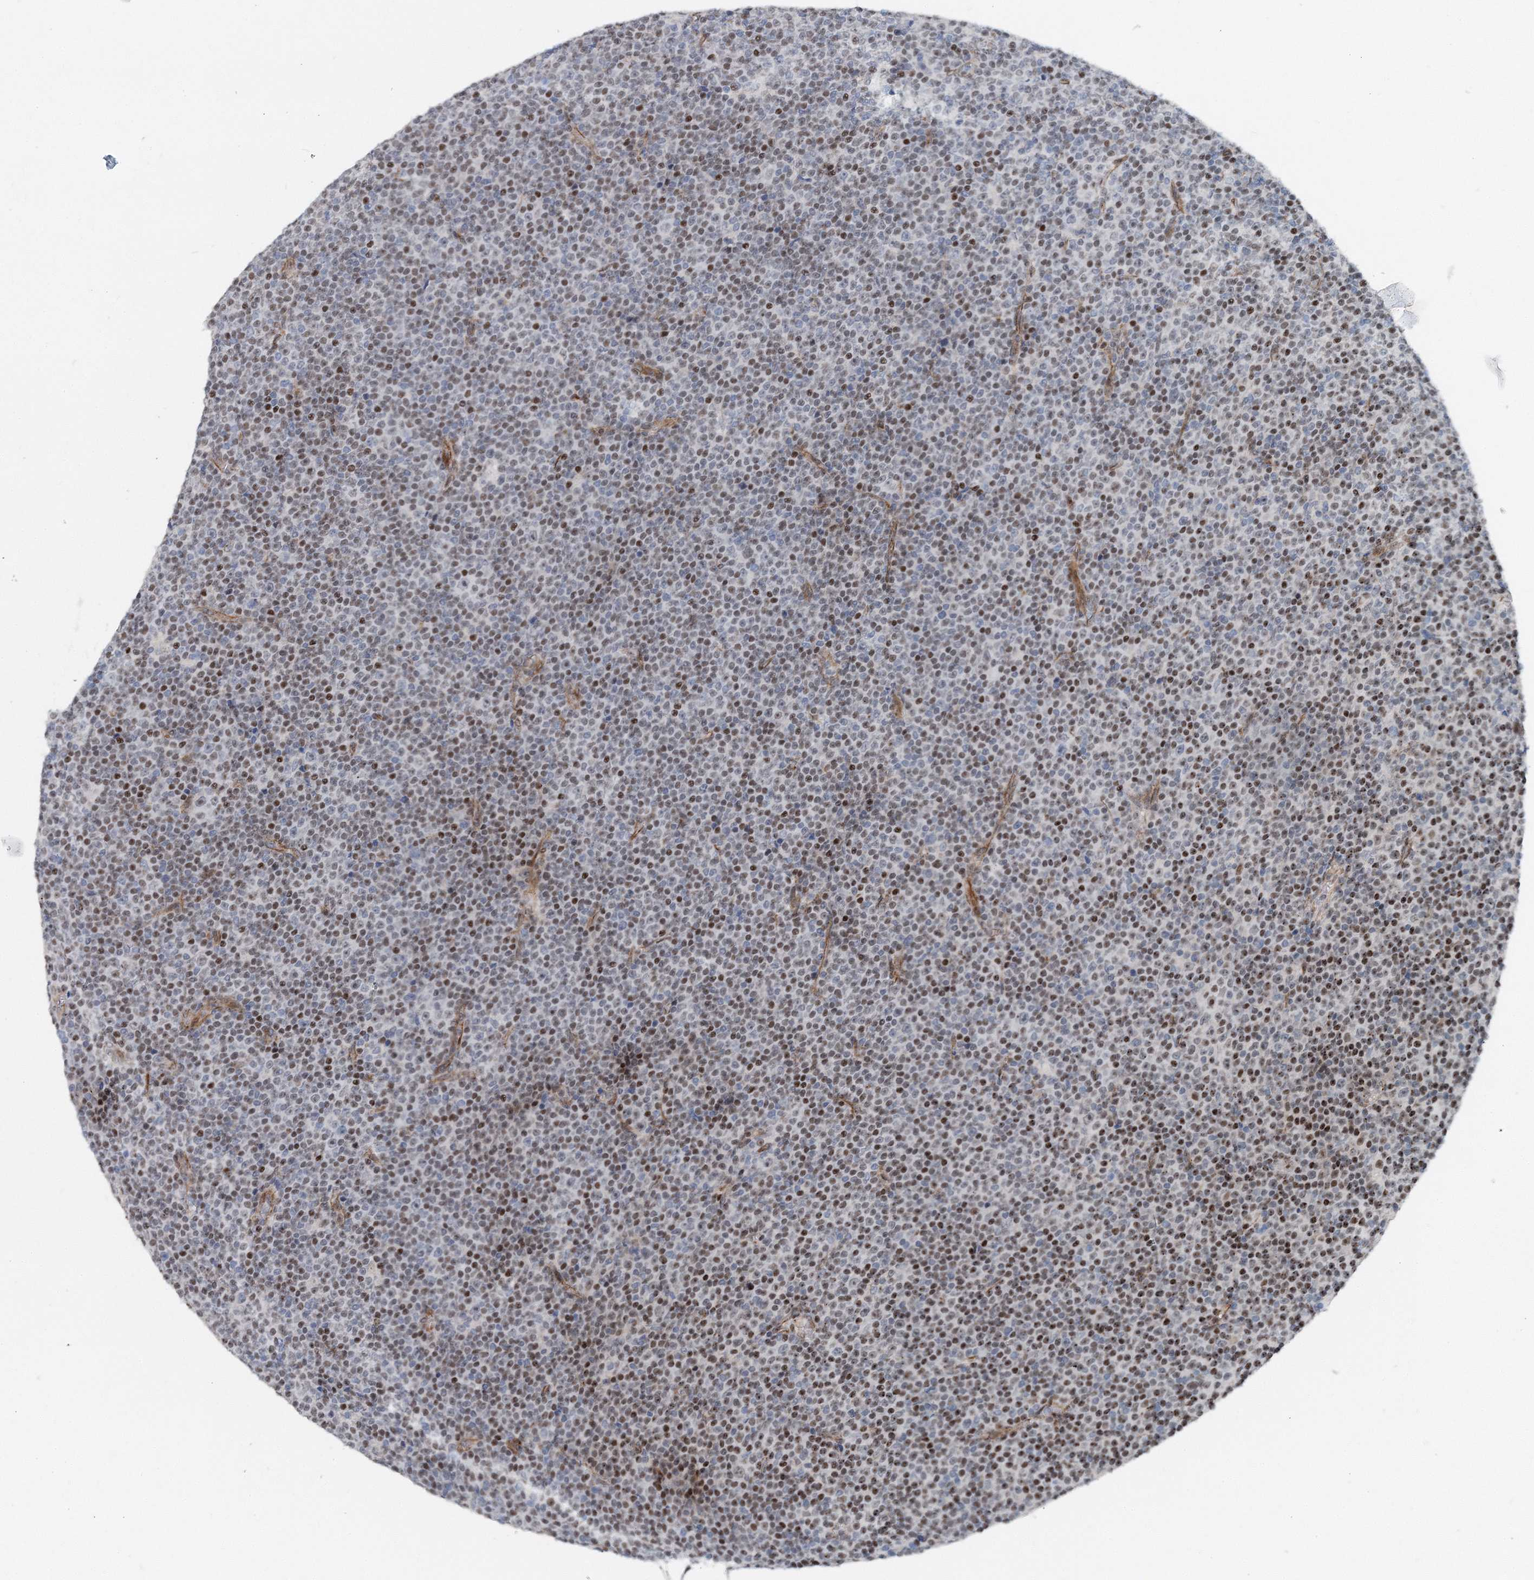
{"staining": {"intensity": "moderate", "quantity": "25%-75%", "location": "nuclear"}, "tissue": "lymphoma", "cell_type": "Tumor cells", "image_type": "cancer", "snomed": [{"axis": "morphology", "description": "Malignant lymphoma, non-Hodgkin's type, Low grade"}, {"axis": "topography", "description": "Lymph node"}], "caption": "This is an image of immunohistochemistry (IHC) staining of low-grade malignant lymphoma, non-Hodgkin's type, which shows moderate staining in the nuclear of tumor cells.", "gene": "UIMC1", "patient": {"sex": "female", "age": 67}}